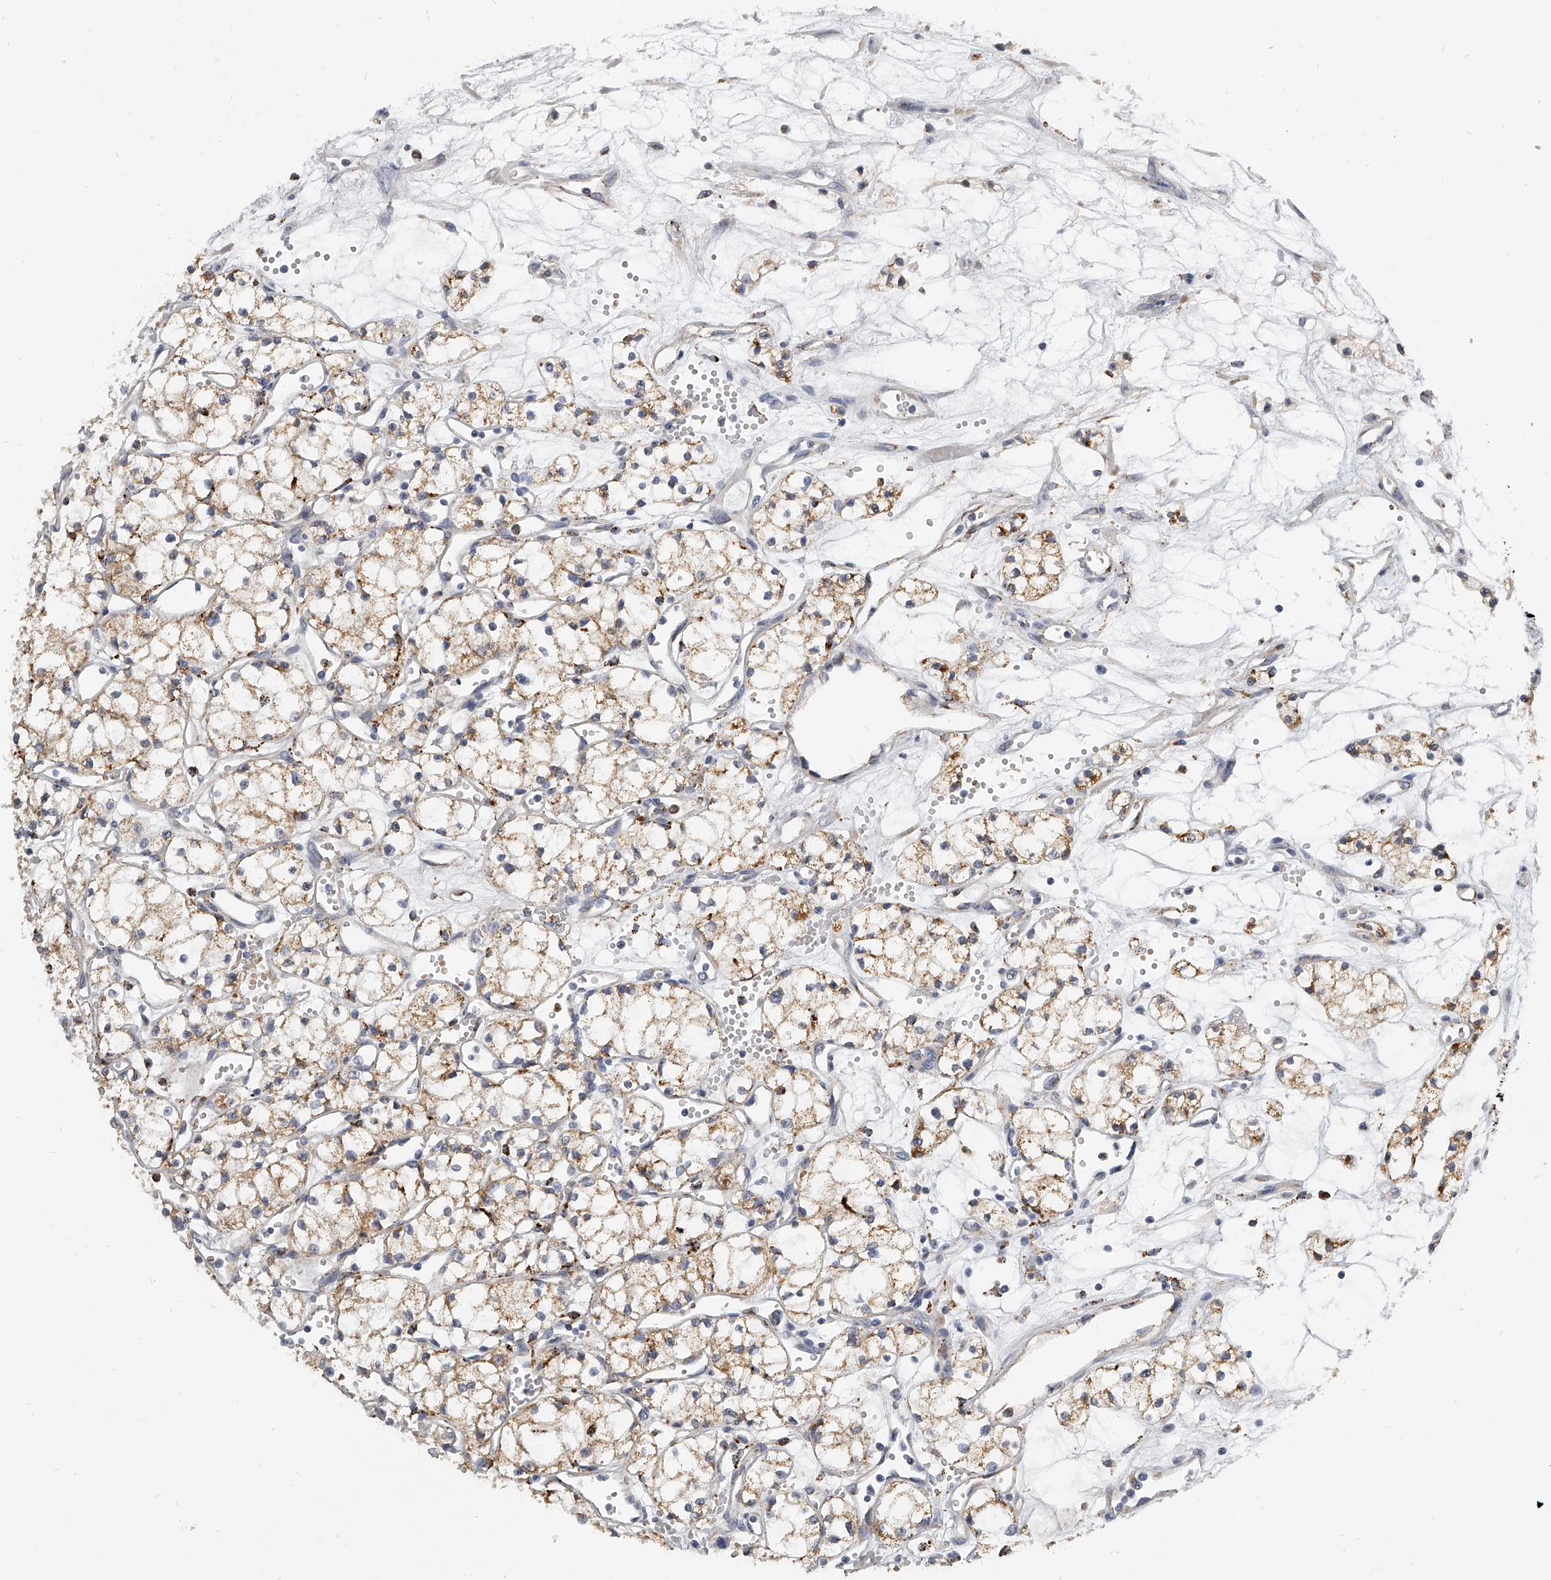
{"staining": {"intensity": "moderate", "quantity": ">75%", "location": "cytoplasmic/membranous"}, "tissue": "renal cancer", "cell_type": "Tumor cells", "image_type": "cancer", "snomed": [{"axis": "morphology", "description": "Adenocarcinoma, NOS"}, {"axis": "topography", "description": "Kidney"}], "caption": "Brown immunohistochemical staining in human adenocarcinoma (renal) exhibits moderate cytoplasmic/membranous staining in approximately >75% of tumor cells.", "gene": "KLHL7", "patient": {"sex": "male", "age": 59}}